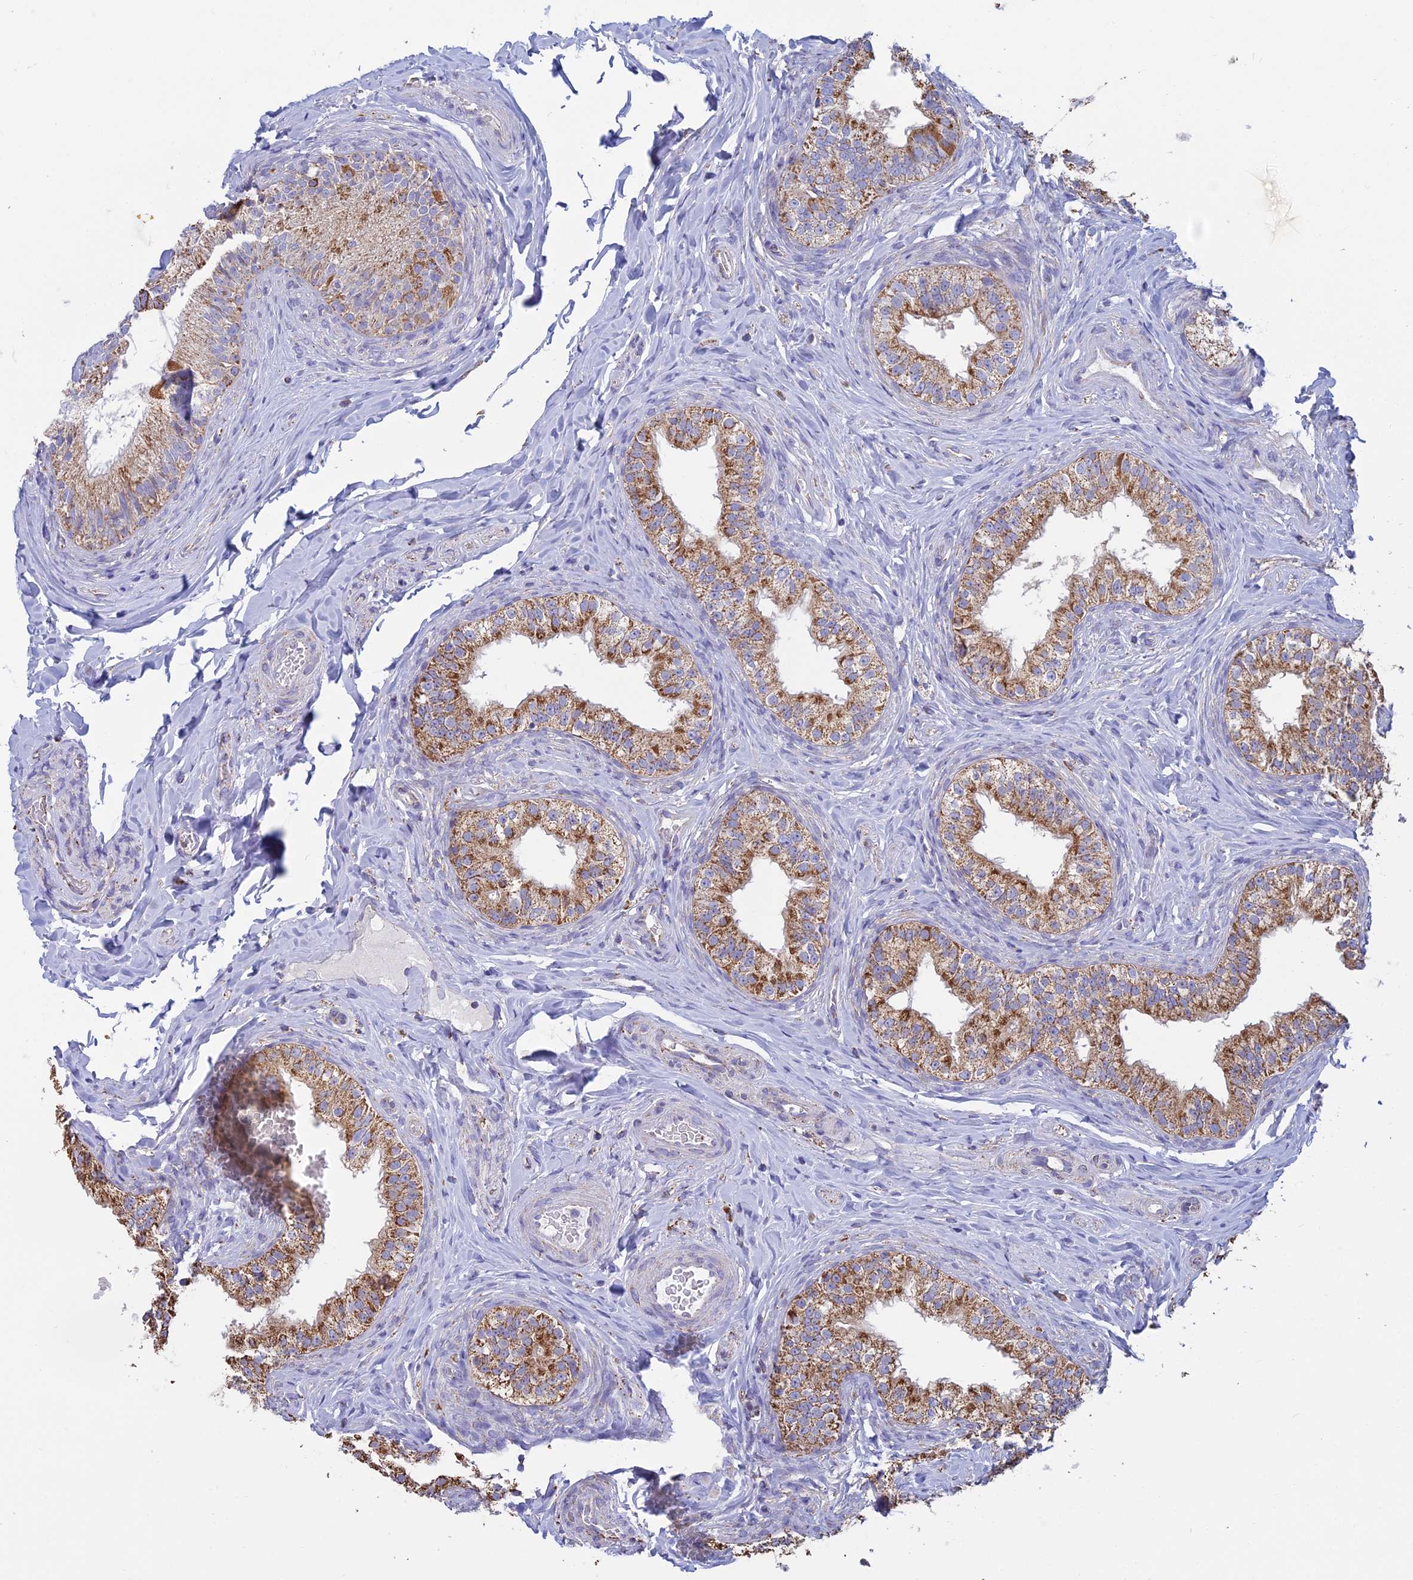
{"staining": {"intensity": "moderate", "quantity": ">75%", "location": "cytoplasmic/membranous"}, "tissue": "epididymis", "cell_type": "Glandular cells", "image_type": "normal", "snomed": [{"axis": "morphology", "description": "Normal tissue, NOS"}, {"axis": "topography", "description": "Epididymis"}], "caption": "Normal epididymis shows moderate cytoplasmic/membranous expression in approximately >75% of glandular cells Nuclei are stained in blue..", "gene": "OR2W3", "patient": {"sex": "male", "age": 49}}